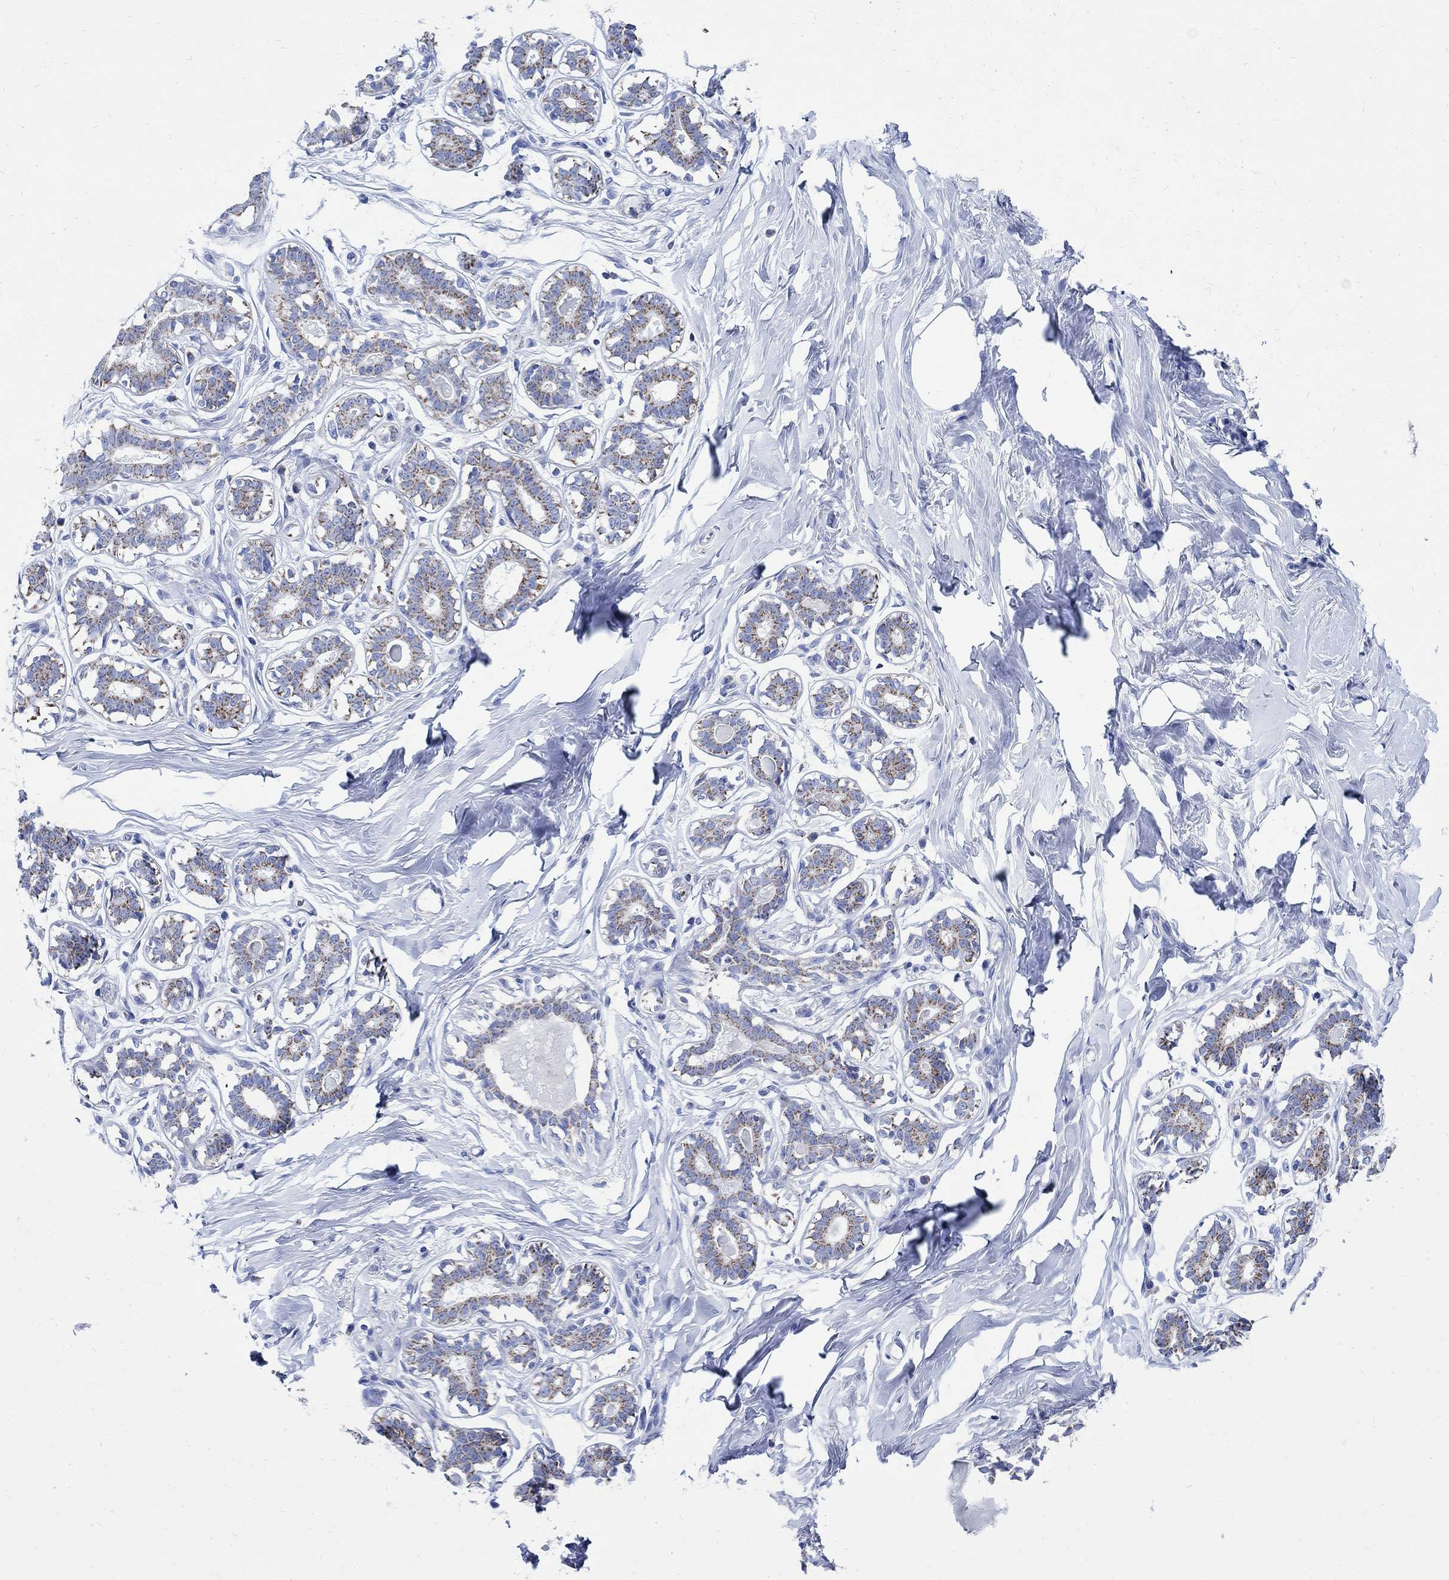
{"staining": {"intensity": "negative", "quantity": "none", "location": "none"}, "tissue": "breast", "cell_type": "Adipocytes", "image_type": "normal", "snomed": [{"axis": "morphology", "description": "Normal tissue, NOS"}, {"axis": "morphology", "description": "Lobular carcinoma, in situ"}, {"axis": "topography", "description": "Breast"}], "caption": "Immunohistochemistry (IHC) micrograph of normal breast: breast stained with DAB demonstrates no significant protein expression in adipocytes. The staining was performed using DAB (3,3'-diaminobenzidine) to visualize the protein expression in brown, while the nuclei were stained in blue with hematoxylin (Magnification: 20x).", "gene": "CPLX1", "patient": {"sex": "female", "age": 35}}